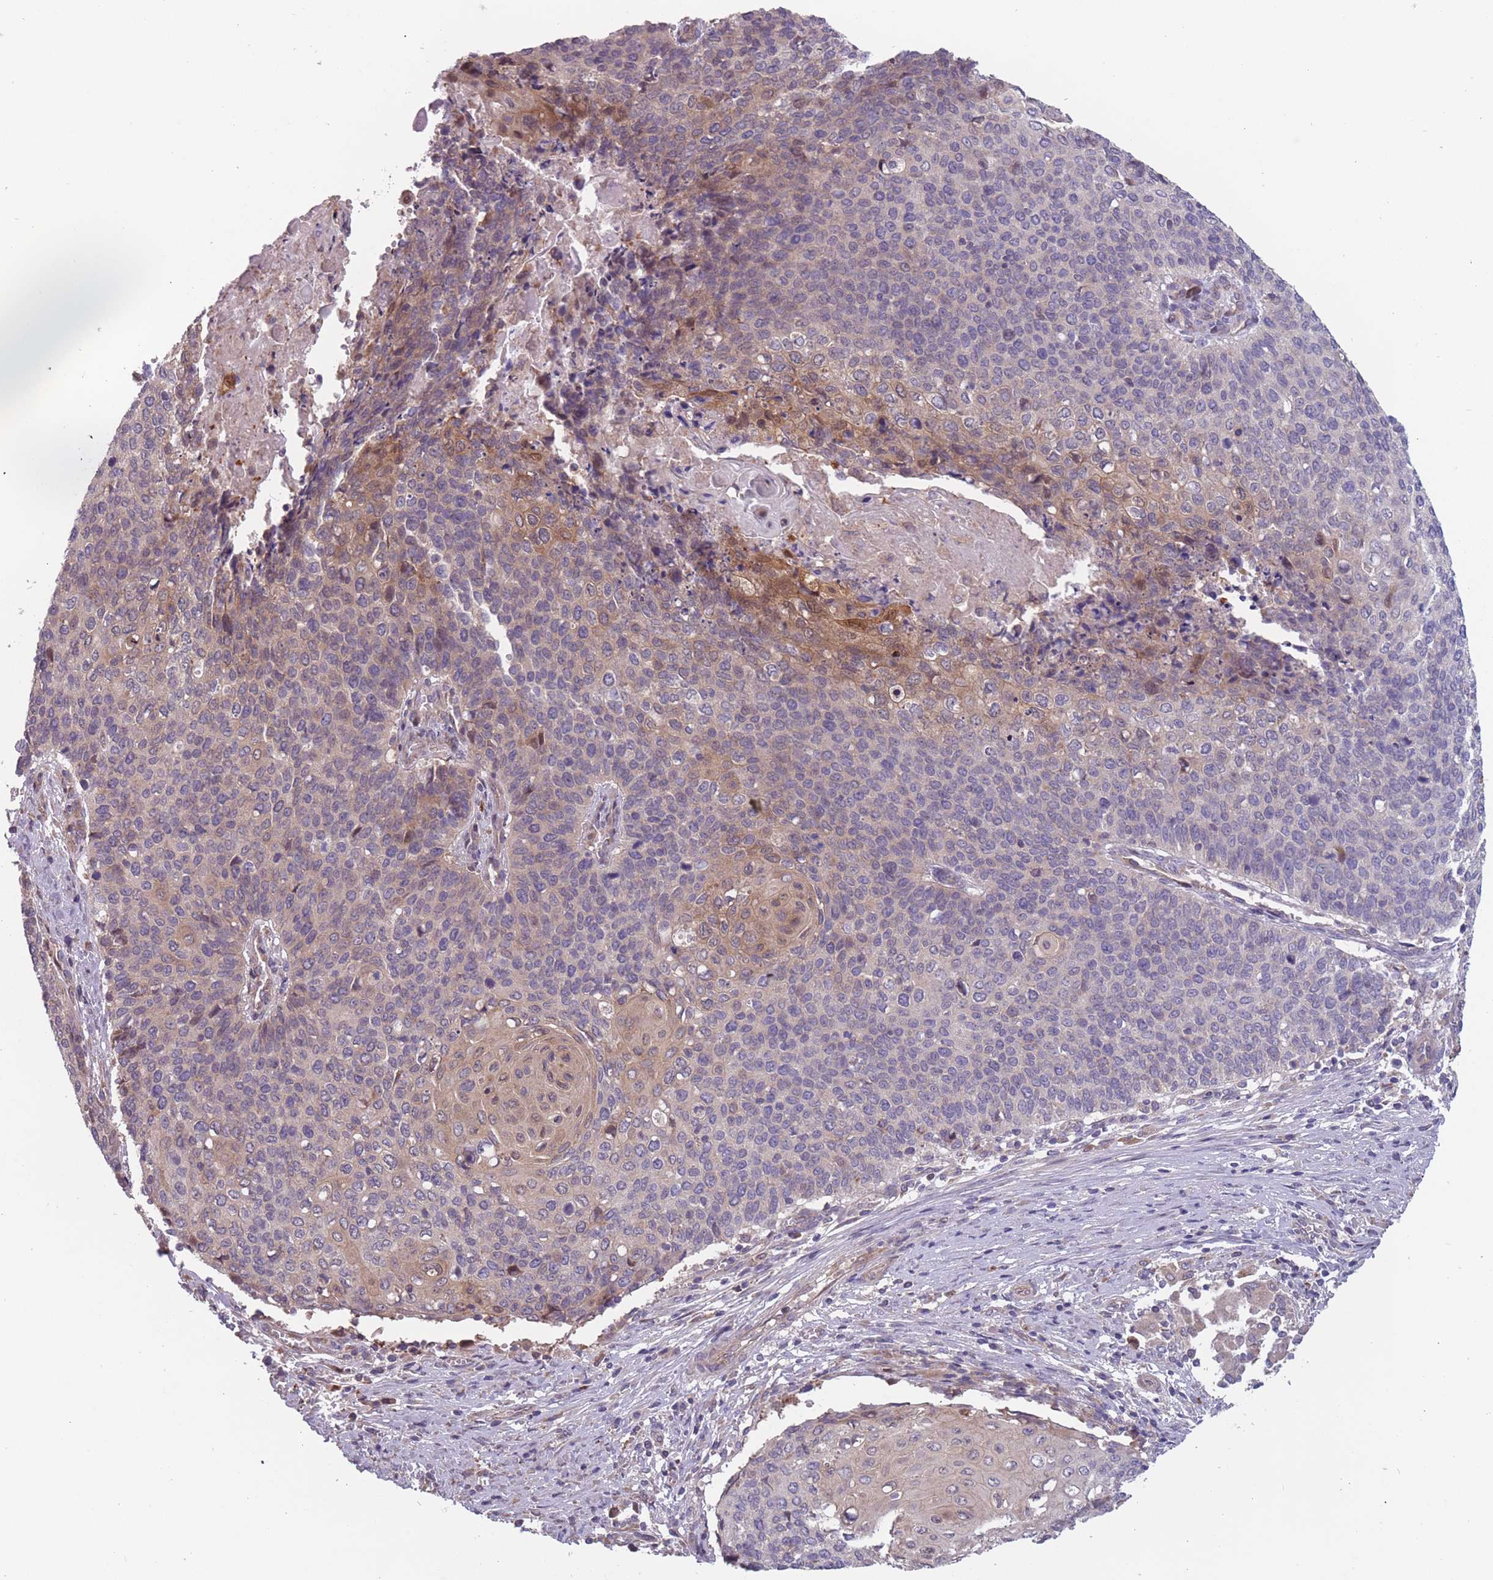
{"staining": {"intensity": "moderate", "quantity": "<25%", "location": "cytoplasmic/membranous,nuclear"}, "tissue": "cervical cancer", "cell_type": "Tumor cells", "image_type": "cancer", "snomed": [{"axis": "morphology", "description": "Squamous cell carcinoma, NOS"}, {"axis": "topography", "description": "Cervix"}], "caption": "Human cervical squamous cell carcinoma stained with a protein marker reveals moderate staining in tumor cells.", "gene": "ITPKC", "patient": {"sex": "female", "age": 39}}